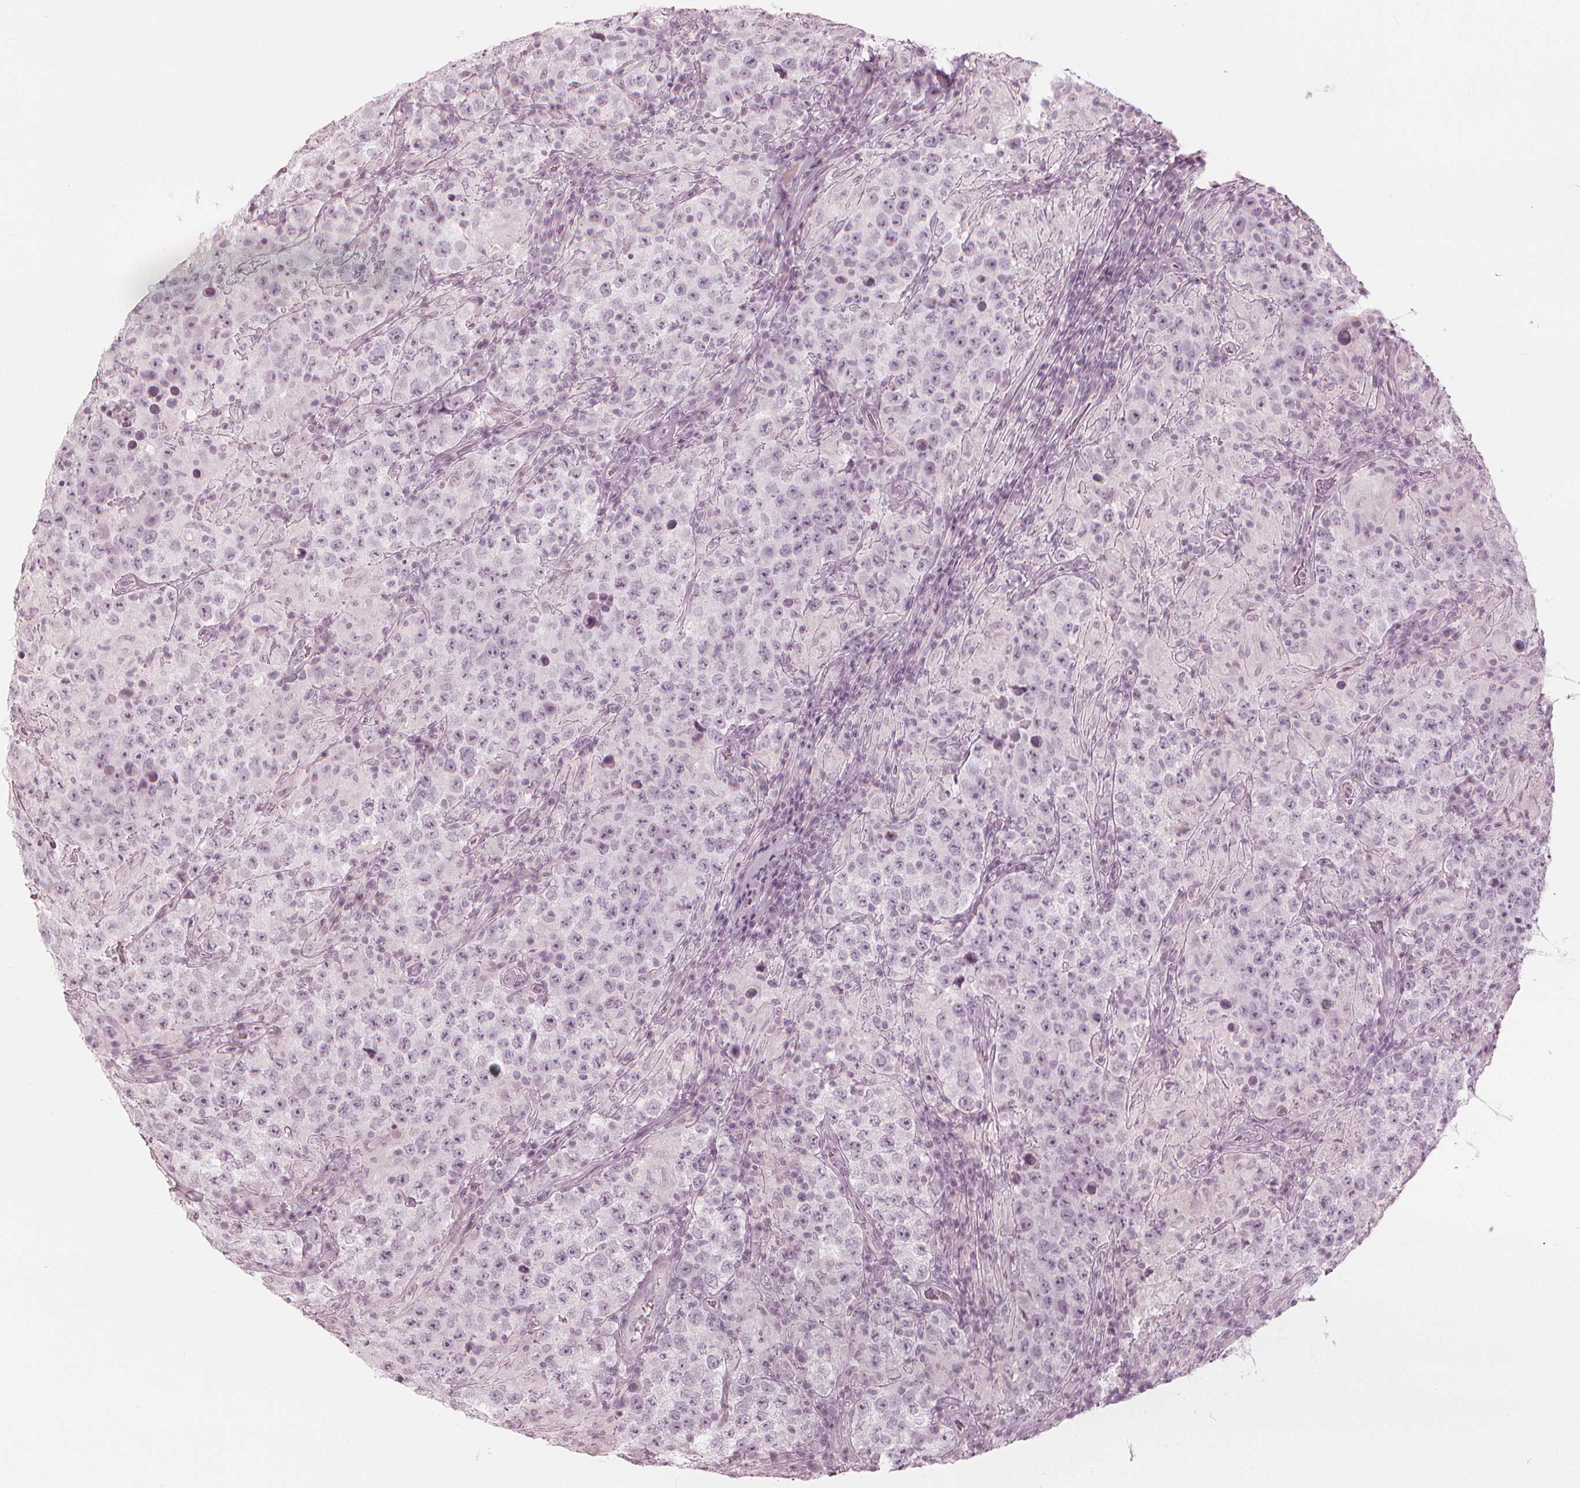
{"staining": {"intensity": "negative", "quantity": "none", "location": "none"}, "tissue": "testis cancer", "cell_type": "Tumor cells", "image_type": "cancer", "snomed": [{"axis": "morphology", "description": "Seminoma, NOS"}, {"axis": "morphology", "description": "Carcinoma, Embryonal, NOS"}, {"axis": "topography", "description": "Testis"}], "caption": "DAB (3,3'-diaminobenzidine) immunohistochemical staining of human testis embryonal carcinoma reveals no significant expression in tumor cells.", "gene": "PAEP", "patient": {"sex": "male", "age": 41}}